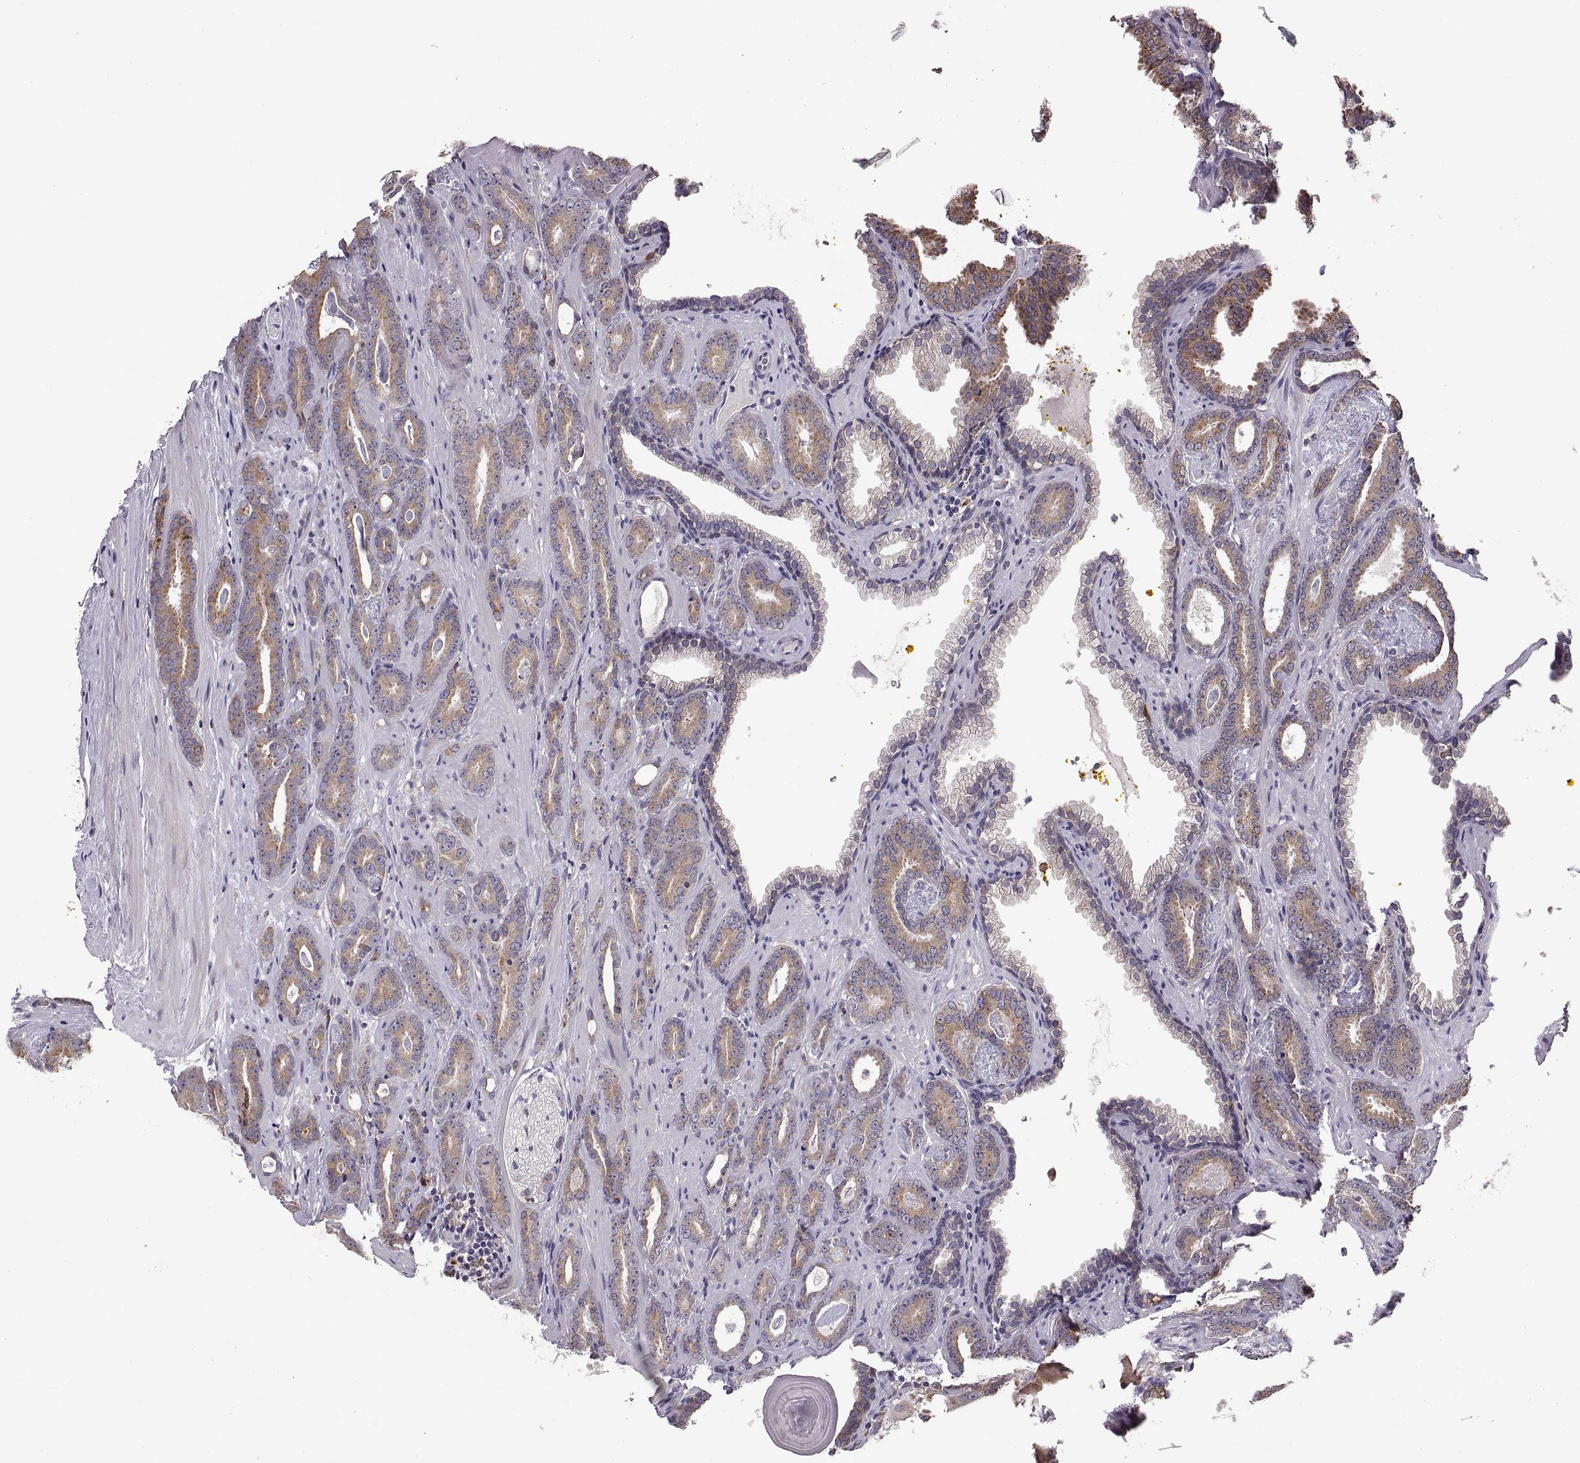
{"staining": {"intensity": "moderate", "quantity": ">75%", "location": "cytoplasmic/membranous"}, "tissue": "prostate cancer", "cell_type": "Tumor cells", "image_type": "cancer", "snomed": [{"axis": "morphology", "description": "Adenocarcinoma, Medium grade"}, {"axis": "topography", "description": "Prostate and seminal vesicle, NOS"}, {"axis": "topography", "description": "Prostate"}], "caption": "The histopathology image shows staining of prostate cancer, revealing moderate cytoplasmic/membranous protein positivity (brown color) within tumor cells.", "gene": "PLEKHB2", "patient": {"sex": "male", "age": 54}}